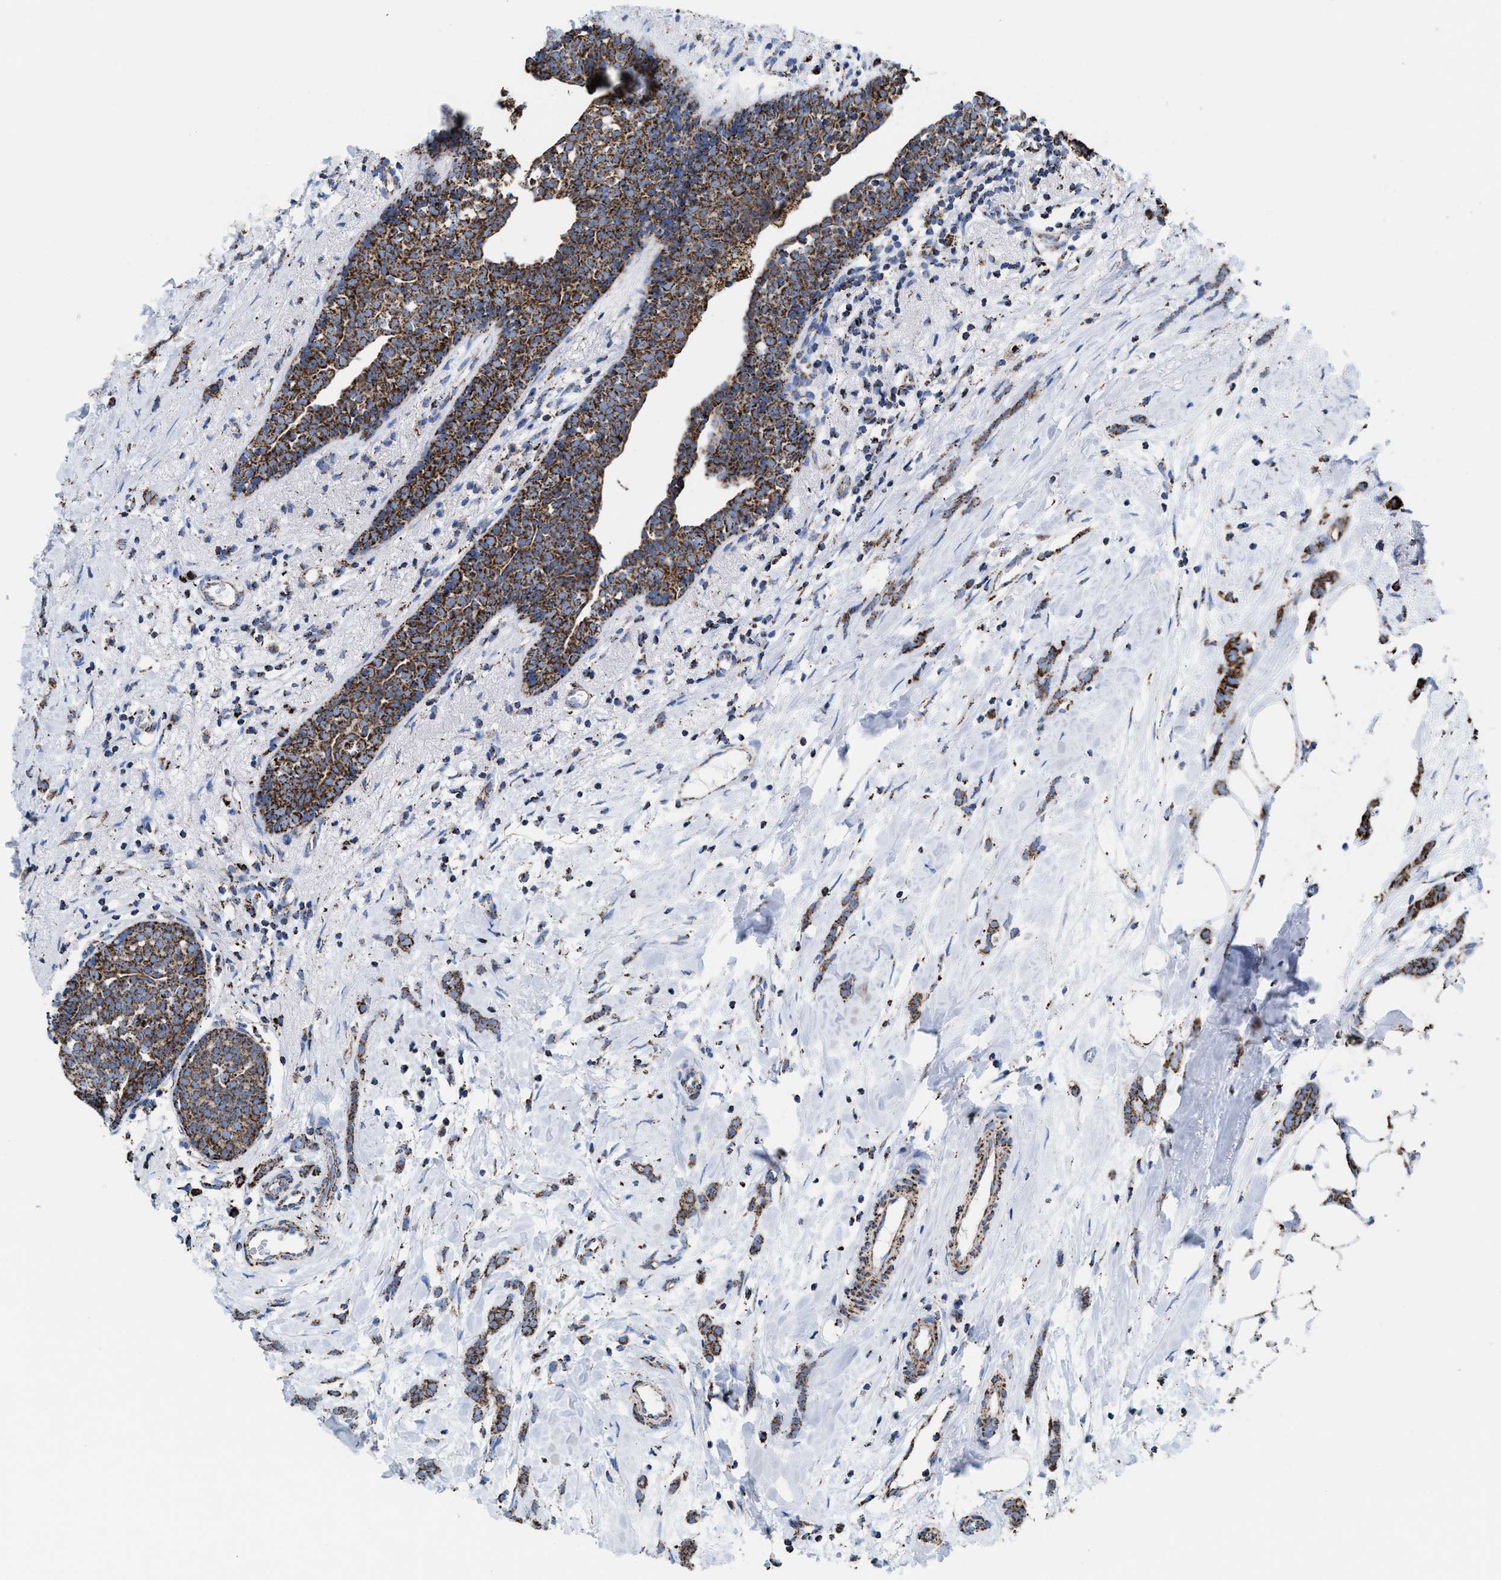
{"staining": {"intensity": "moderate", "quantity": ">75%", "location": "cytoplasmic/membranous"}, "tissue": "breast cancer", "cell_type": "Tumor cells", "image_type": "cancer", "snomed": [{"axis": "morphology", "description": "Lobular carcinoma, in situ"}, {"axis": "morphology", "description": "Lobular carcinoma"}, {"axis": "topography", "description": "Breast"}], "caption": "Breast lobular carcinoma in situ stained with IHC exhibits moderate cytoplasmic/membranous expression in about >75% of tumor cells.", "gene": "ECHS1", "patient": {"sex": "female", "age": 41}}